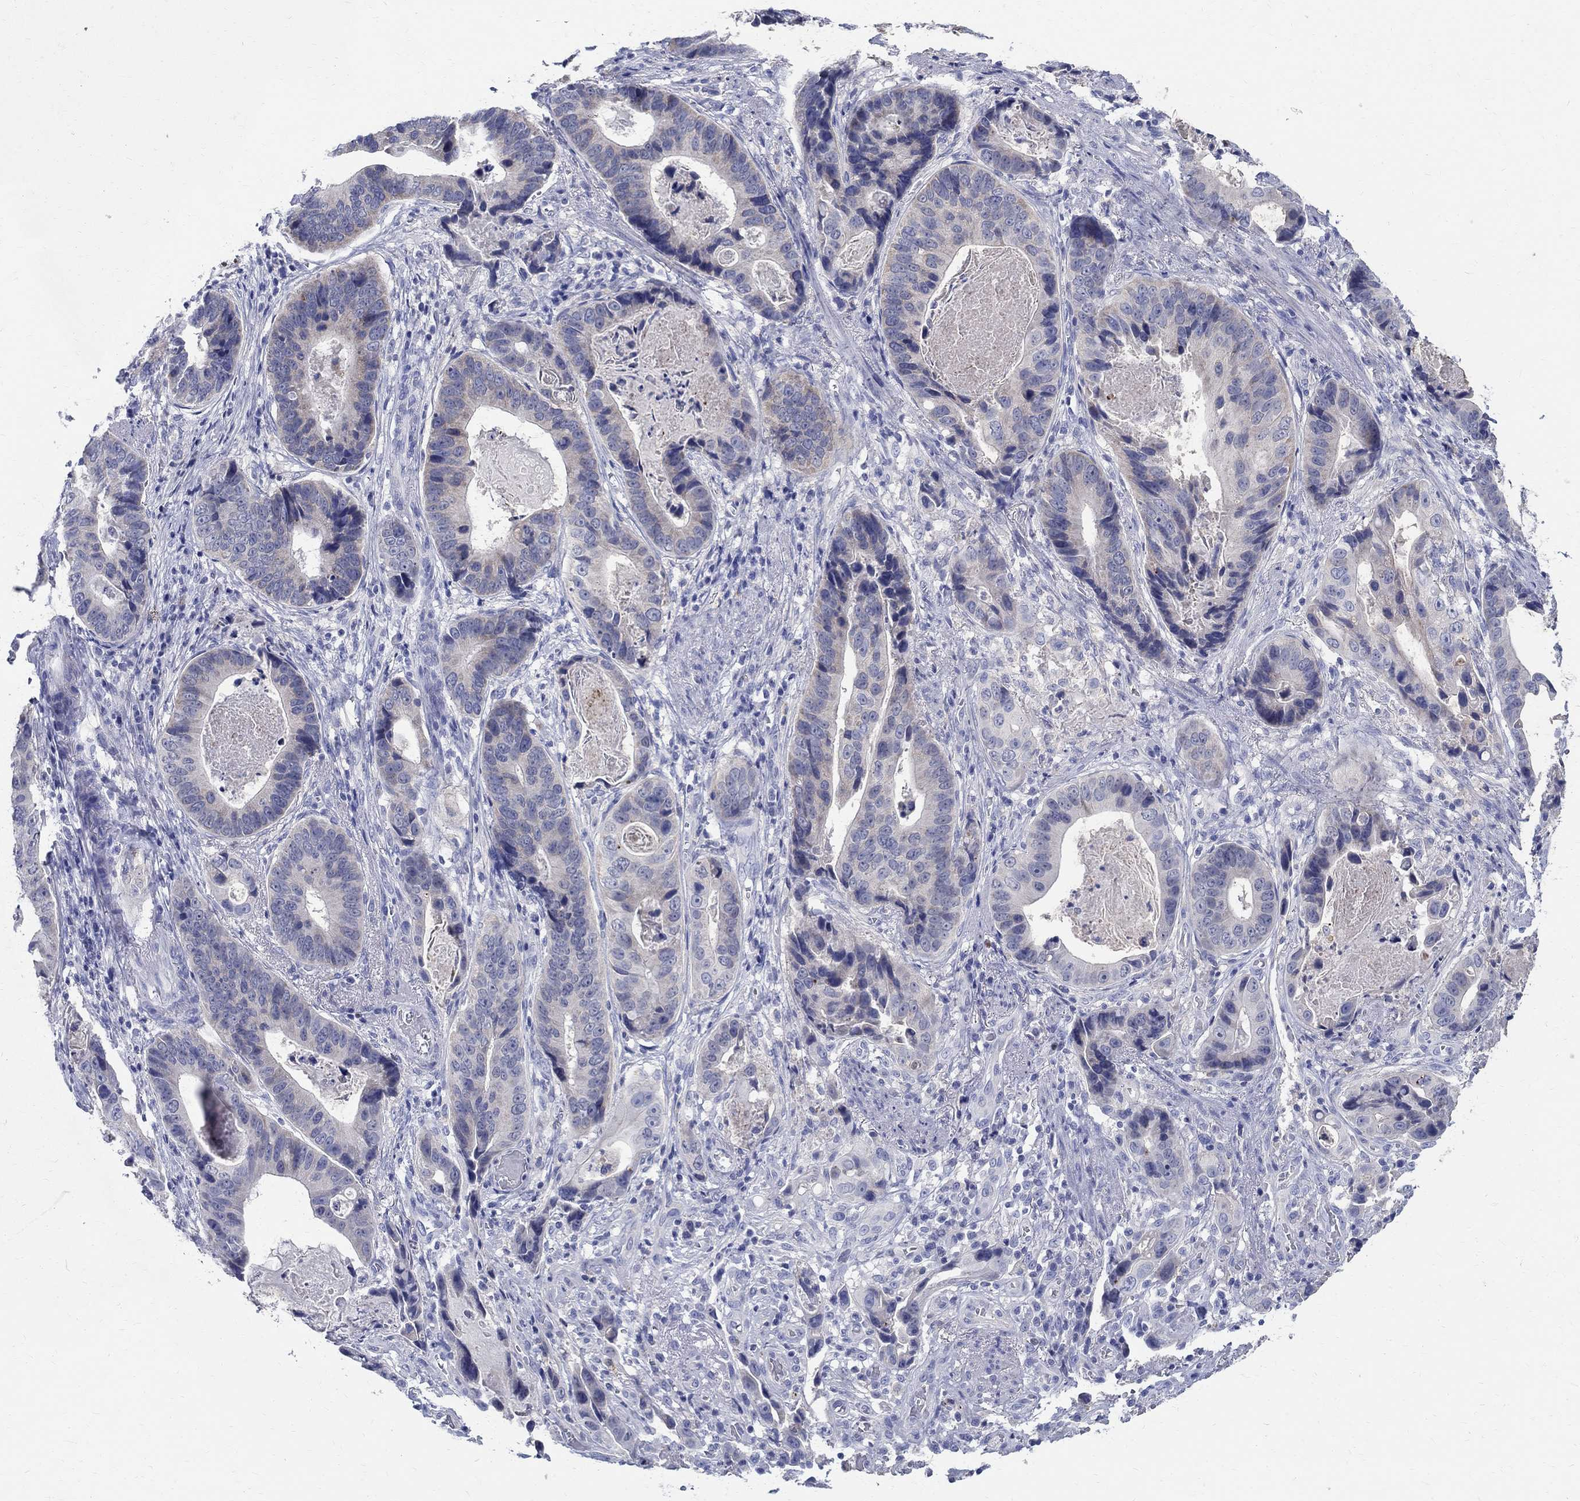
{"staining": {"intensity": "negative", "quantity": "none", "location": "none"}, "tissue": "stomach cancer", "cell_type": "Tumor cells", "image_type": "cancer", "snomed": [{"axis": "morphology", "description": "Adenocarcinoma, NOS"}, {"axis": "topography", "description": "Stomach"}], "caption": "This is an IHC photomicrograph of adenocarcinoma (stomach). There is no positivity in tumor cells.", "gene": "SOX2", "patient": {"sex": "male", "age": 84}}